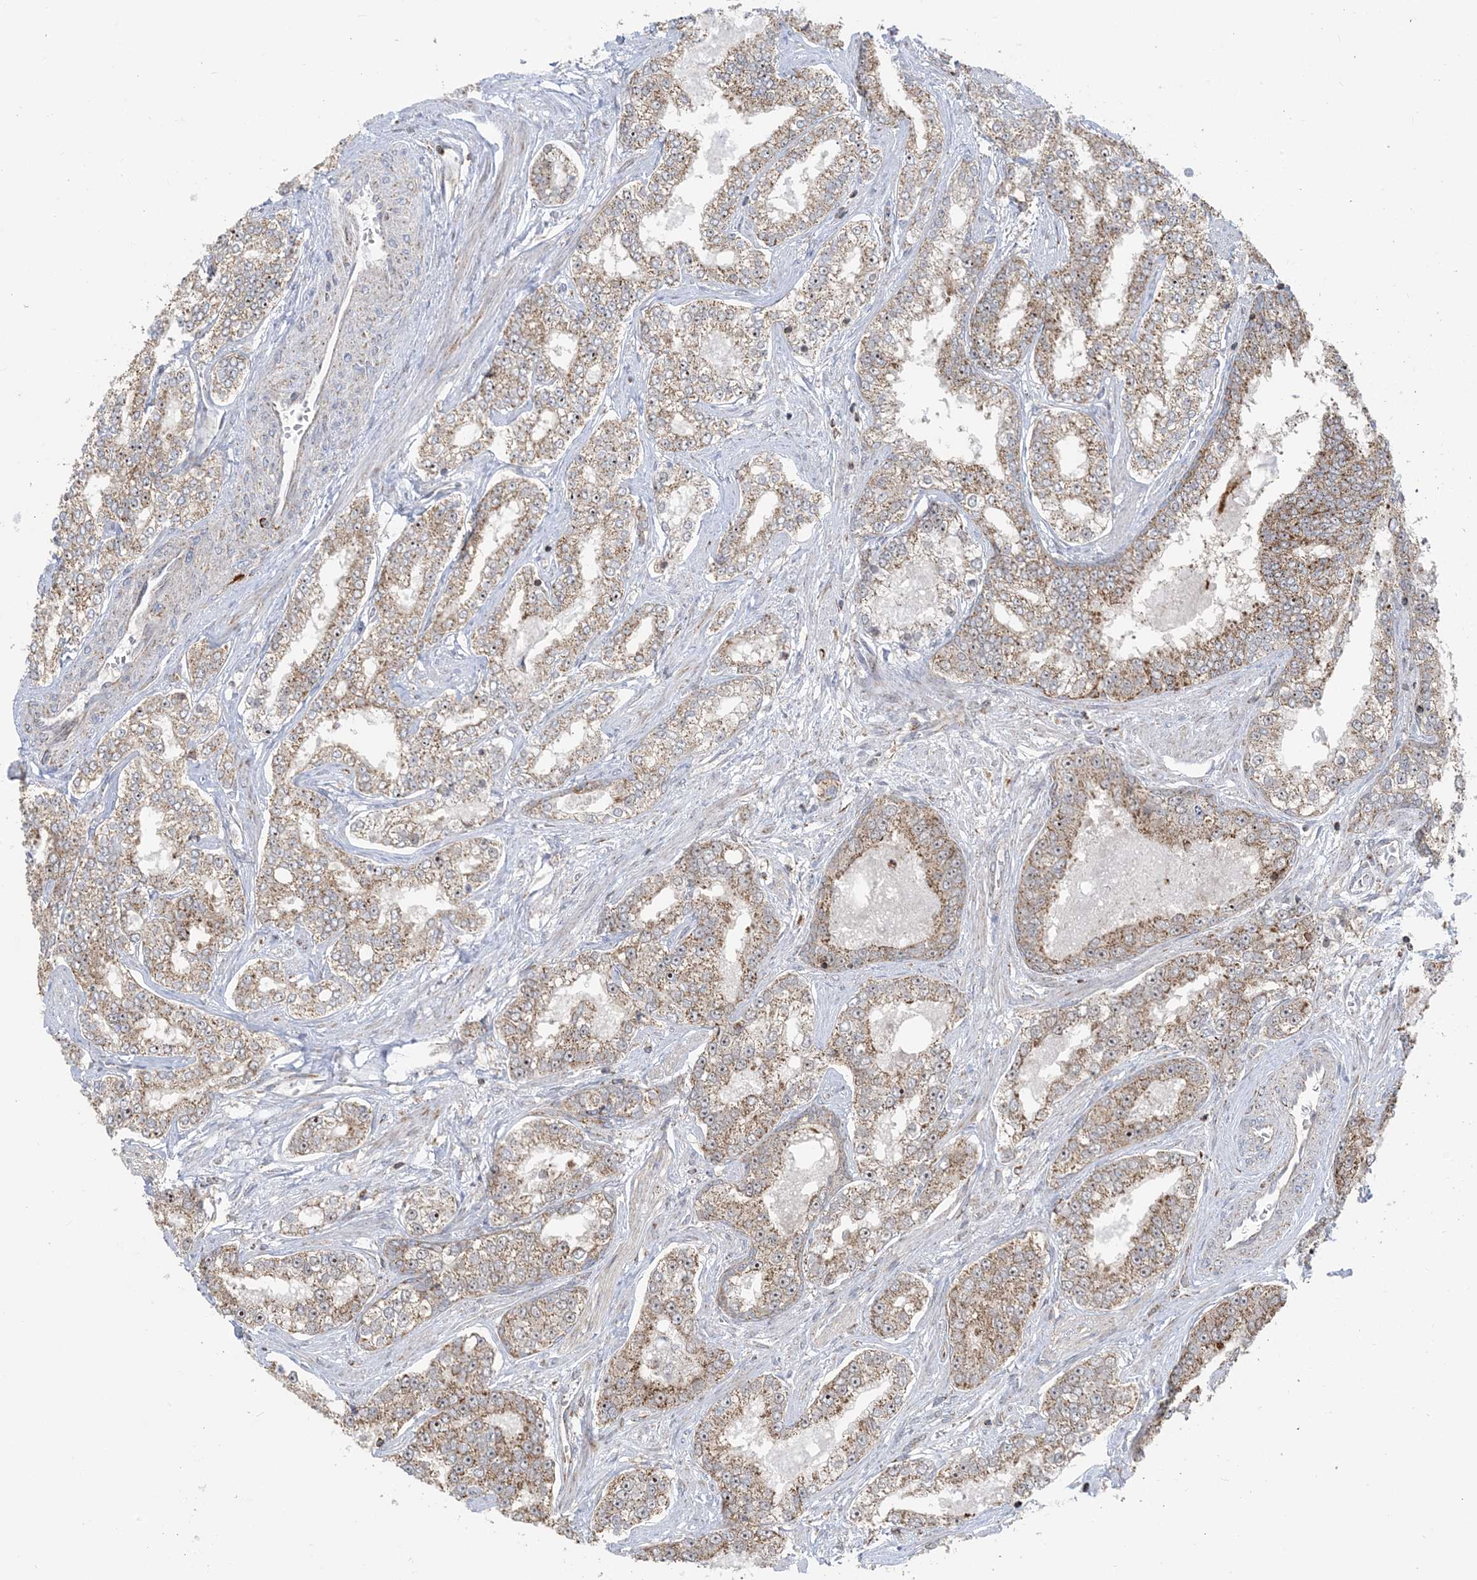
{"staining": {"intensity": "weak", "quantity": ">75%", "location": "cytoplasmic/membranous"}, "tissue": "prostate cancer", "cell_type": "Tumor cells", "image_type": "cancer", "snomed": [{"axis": "morphology", "description": "Normal tissue, NOS"}, {"axis": "morphology", "description": "Adenocarcinoma, High grade"}, {"axis": "topography", "description": "Prostate"}], "caption": "Immunohistochemical staining of human prostate cancer (adenocarcinoma (high-grade)) shows low levels of weak cytoplasmic/membranous expression in about >75% of tumor cells. Nuclei are stained in blue.", "gene": "MAPKBP1", "patient": {"sex": "male", "age": 83}}